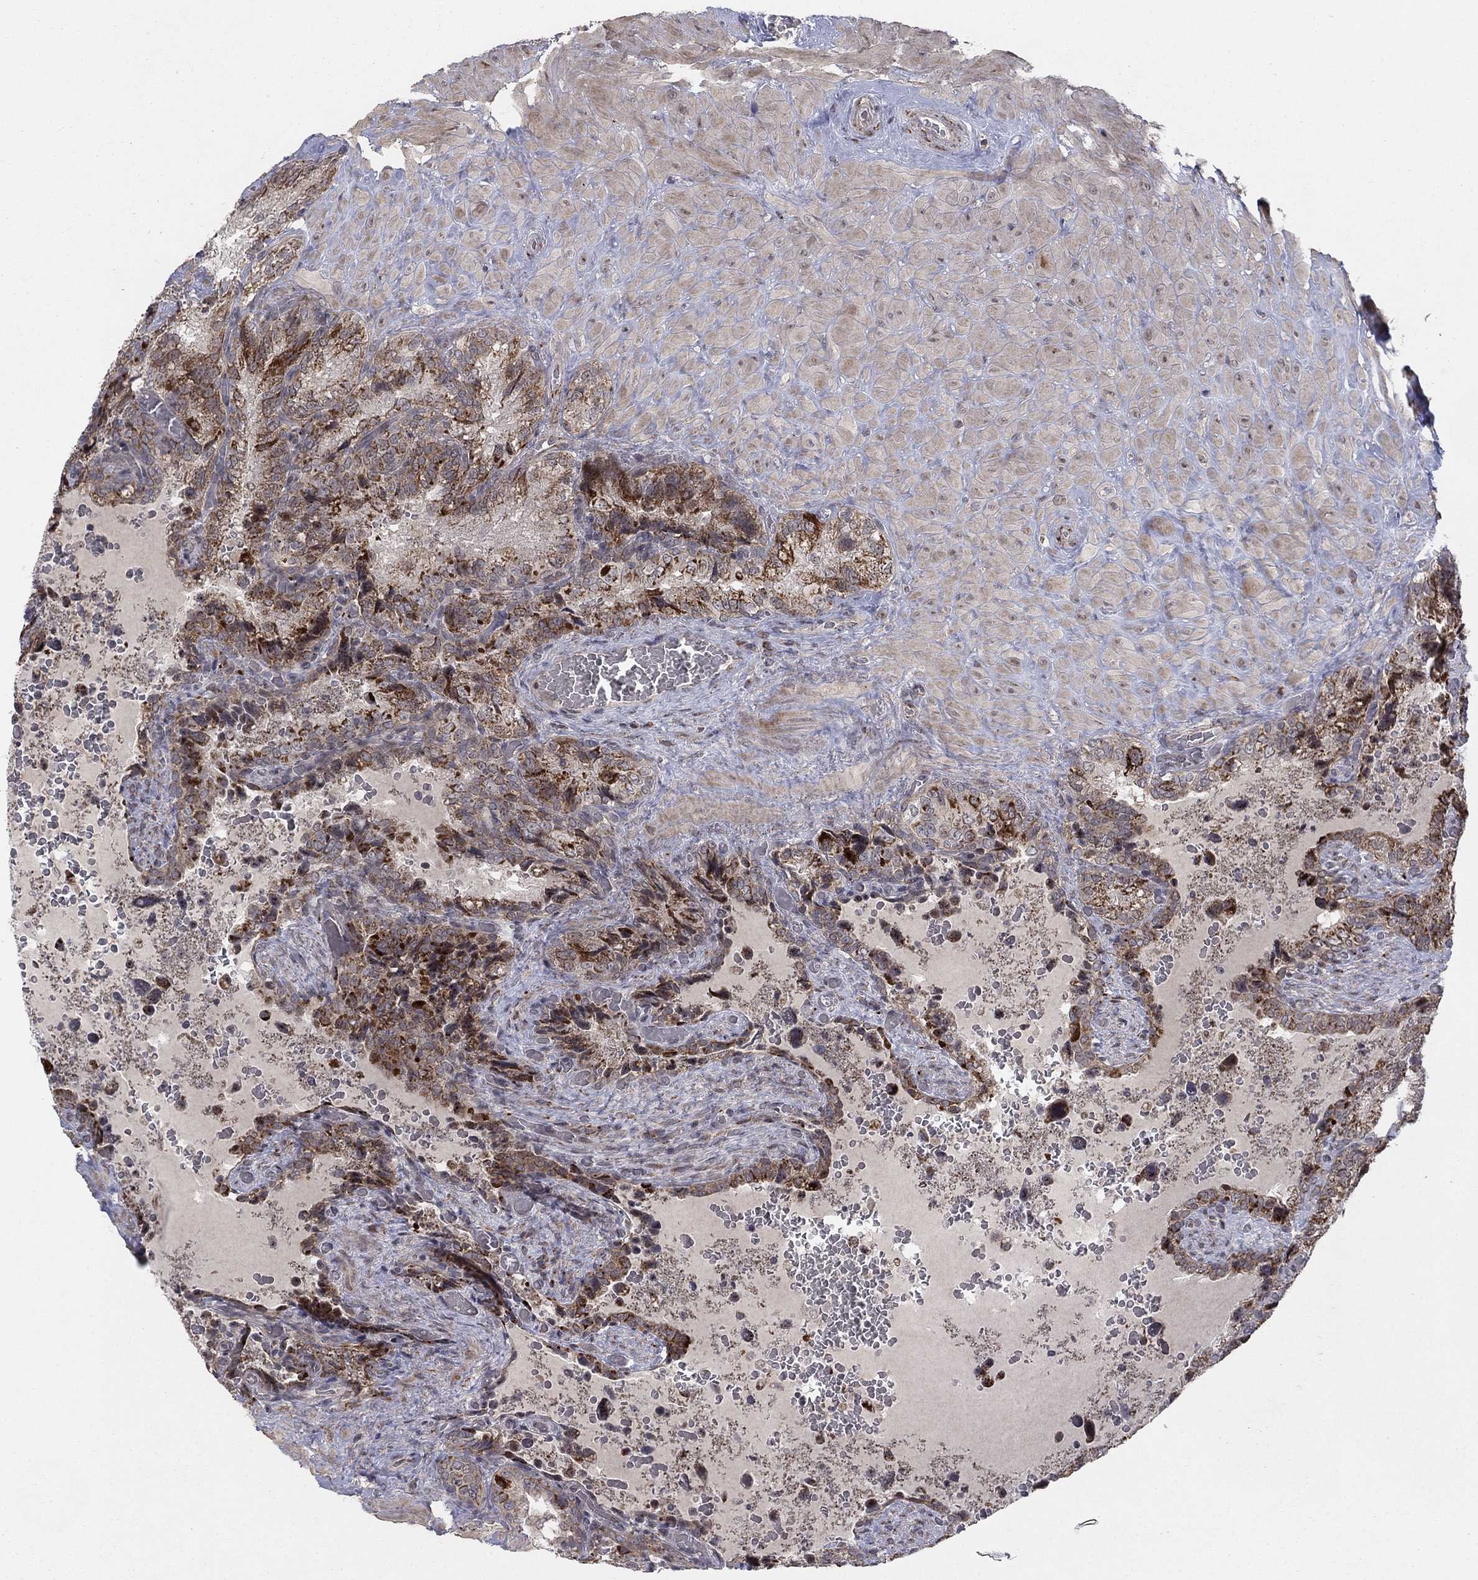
{"staining": {"intensity": "moderate", "quantity": ">75%", "location": "cytoplasmic/membranous"}, "tissue": "prostate cancer", "cell_type": "Tumor cells", "image_type": "cancer", "snomed": [{"axis": "morphology", "description": "Adenocarcinoma, NOS"}, {"axis": "topography", "description": "Prostate and seminal vesicle, NOS"}], "caption": "Human prostate cancer stained for a protein (brown) exhibits moderate cytoplasmic/membranous positive staining in about >75% of tumor cells.", "gene": "ZNF395", "patient": {"sex": "male", "age": 62}}